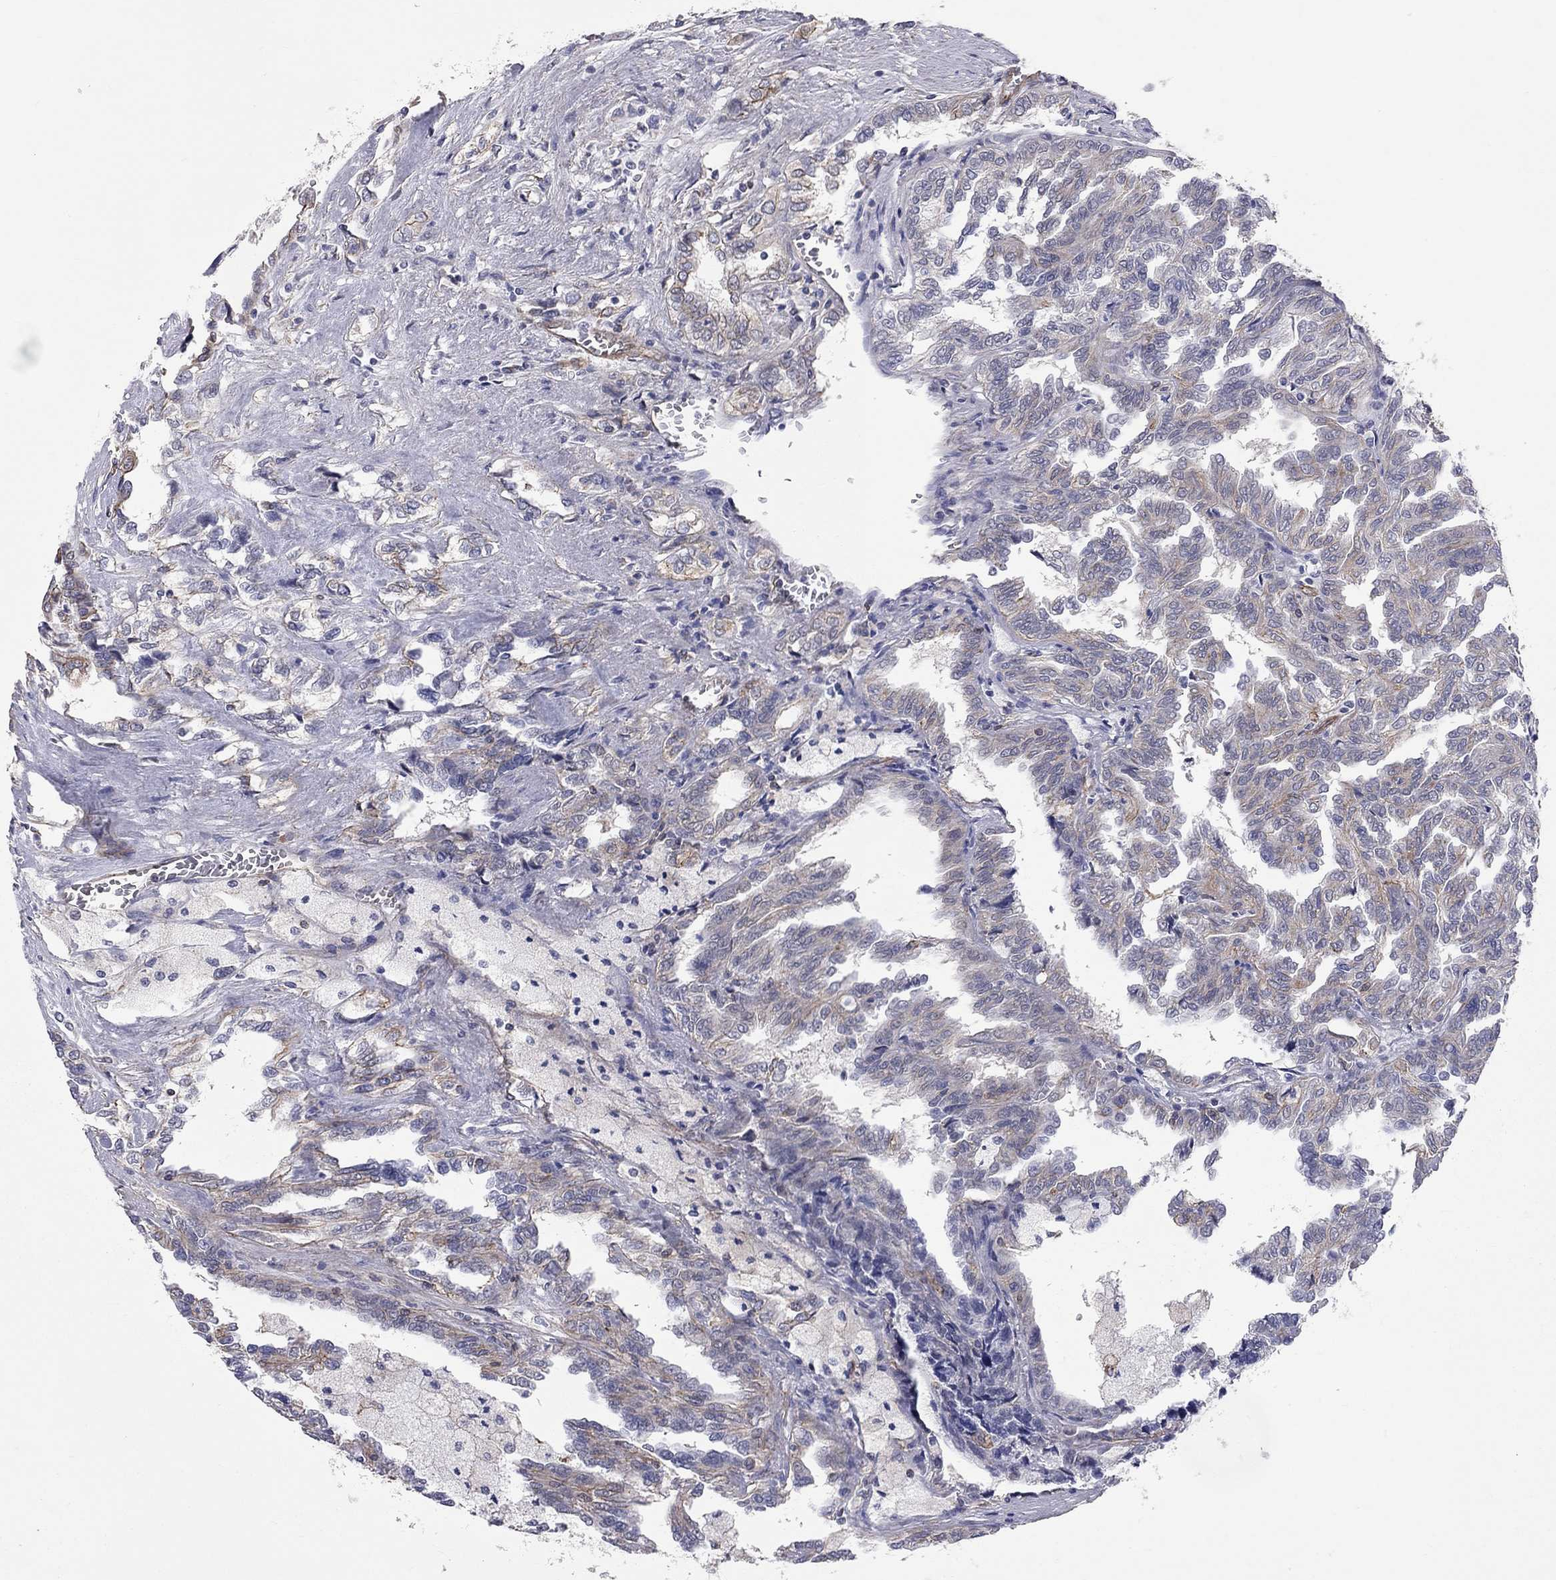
{"staining": {"intensity": "moderate", "quantity": "<25%", "location": "cytoplasmic/membranous"}, "tissue": "renal cancer", "cell_type": "Tumor cells", "image_type": "cancer", "snomed": [{"axis": "morphology", "description": "Adenocarcinoma, NOS"}, {"axis": "topography", "description": "Kidney"}], "caption": "This image exhibits adenocarcinoma (renal) stained with IHC to label a protein in brown. The cytoplasmic/membranous of tumor cells show moderate positivity for the protein. Nuclei are counter-stained blue.", "gene": "BICDL2", "patient": {"sex": "male", "age": 79}}